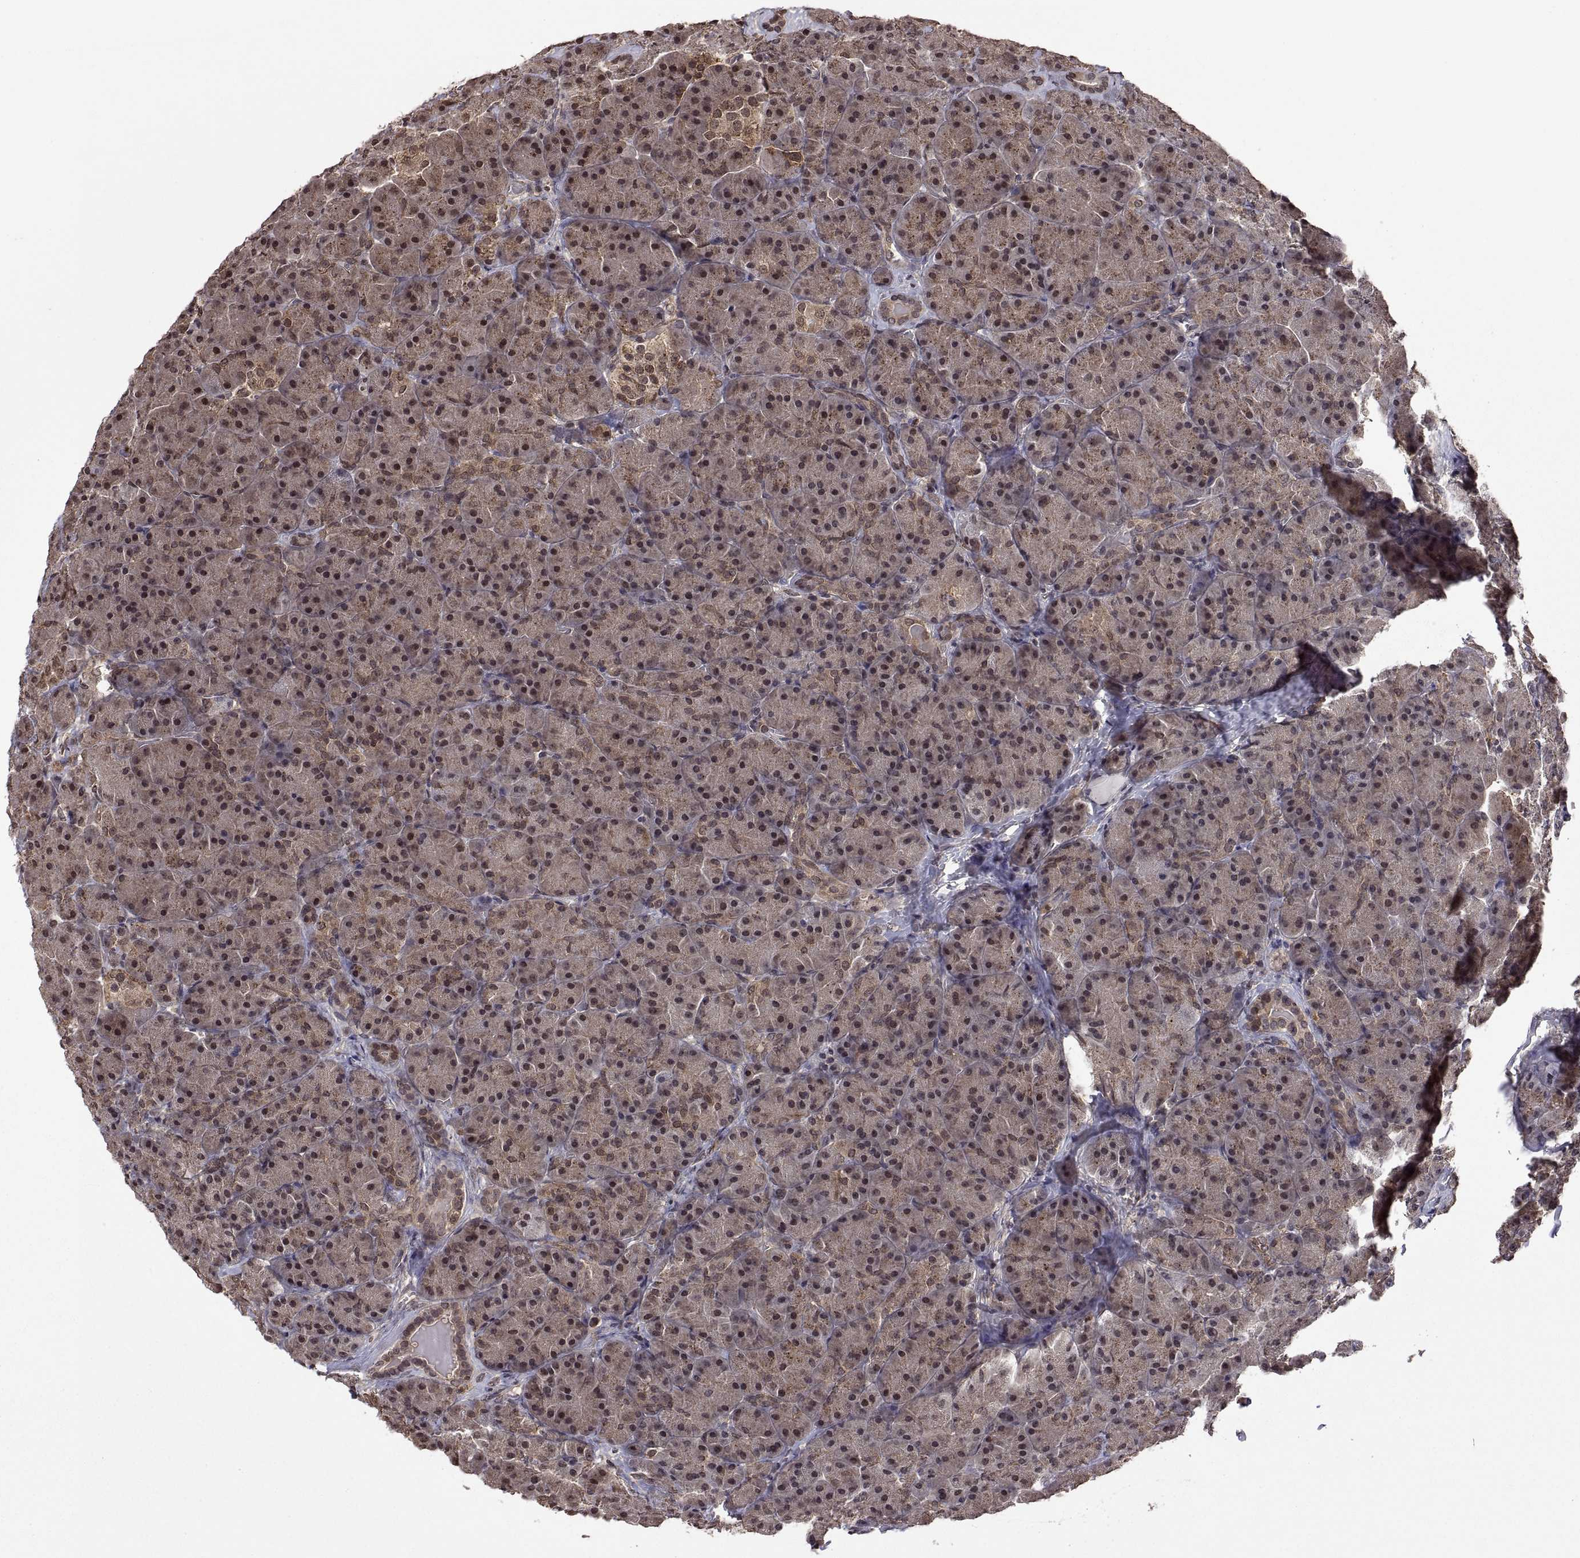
{"staining": {"intensity": "weak", "quantity": ">75%", "location": "cytoplasmic/membranous"}, "tissue": "pancreas", "cell_type": "Exocrine glandular cells", "image_type": "normal", "snomed": [{"axis": "morphology", "description": "Normal tissue, NOS"}, {"axis": "topography", "description": "Pancreas"}], "caption": "Protein analysis of unremarkable pancreas exhibits weak cytoplasmic/membranous staining in approximately >75% of exocrine glandular cells.", "gene": "ZNRF2", "patient": {"sex": "male", "age": 57}}